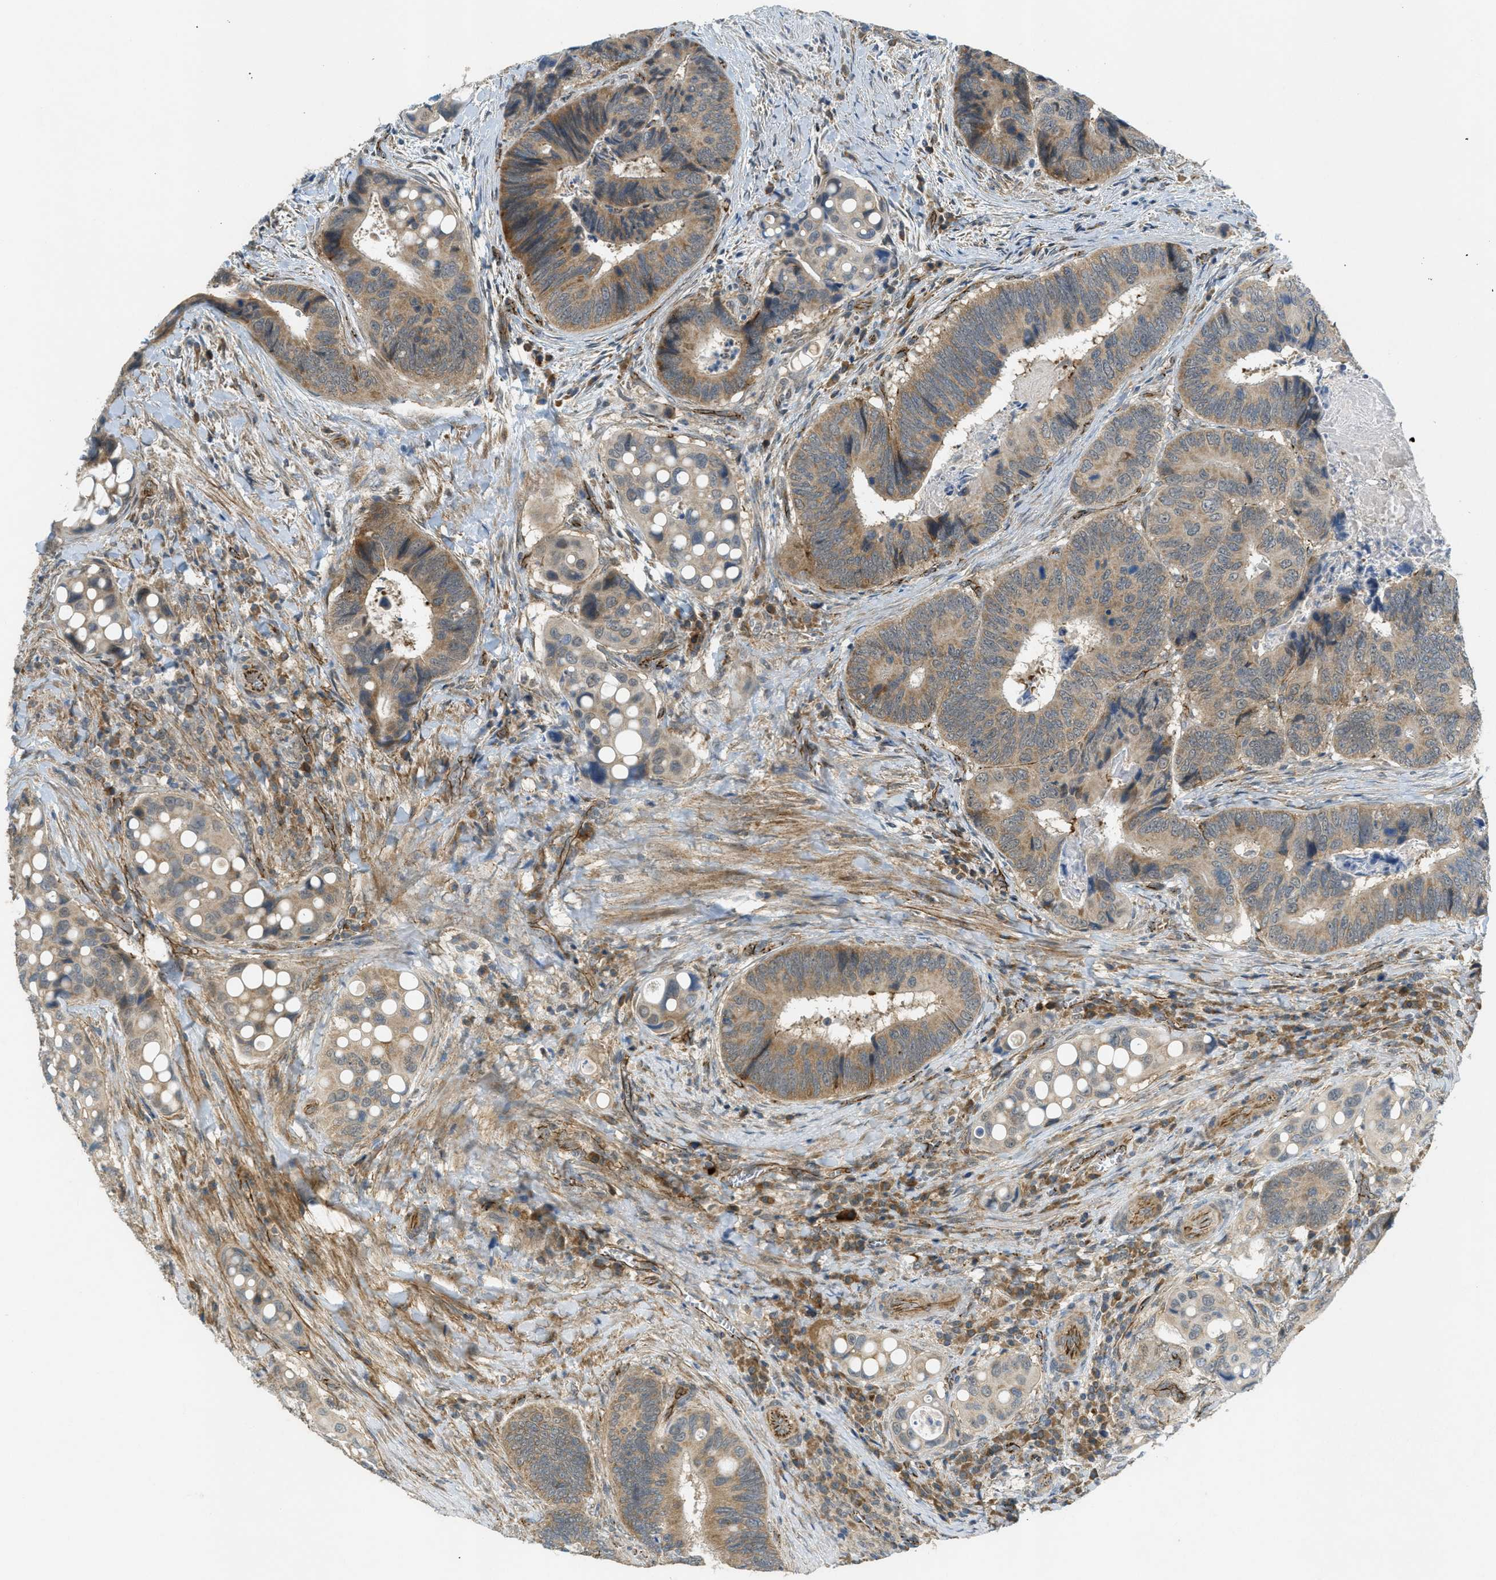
{"staining": {"intensity": "moderate", "quantity": ">75%", "location": "cytoplasmic/membranous"}, "tissue": "colorectal cancer", "cell_type": "Tumor cells", "image_type": "cancer", "snomed": [{"axis": "morphology", "description": "Inflammation, NOS"}, {"axis": "morphology", "description": "Adenocarcinoma, NOS"}, {"axis": "topography", "description": "Colon"}], "caption": "Moderate cytoplasmic/membranous protein positivity is identified in approximately >75% of tumor cells in adenocarcinoma (colorectal).", "gene": "JCAD", "patient": {"sex": "male", "age": 72}}